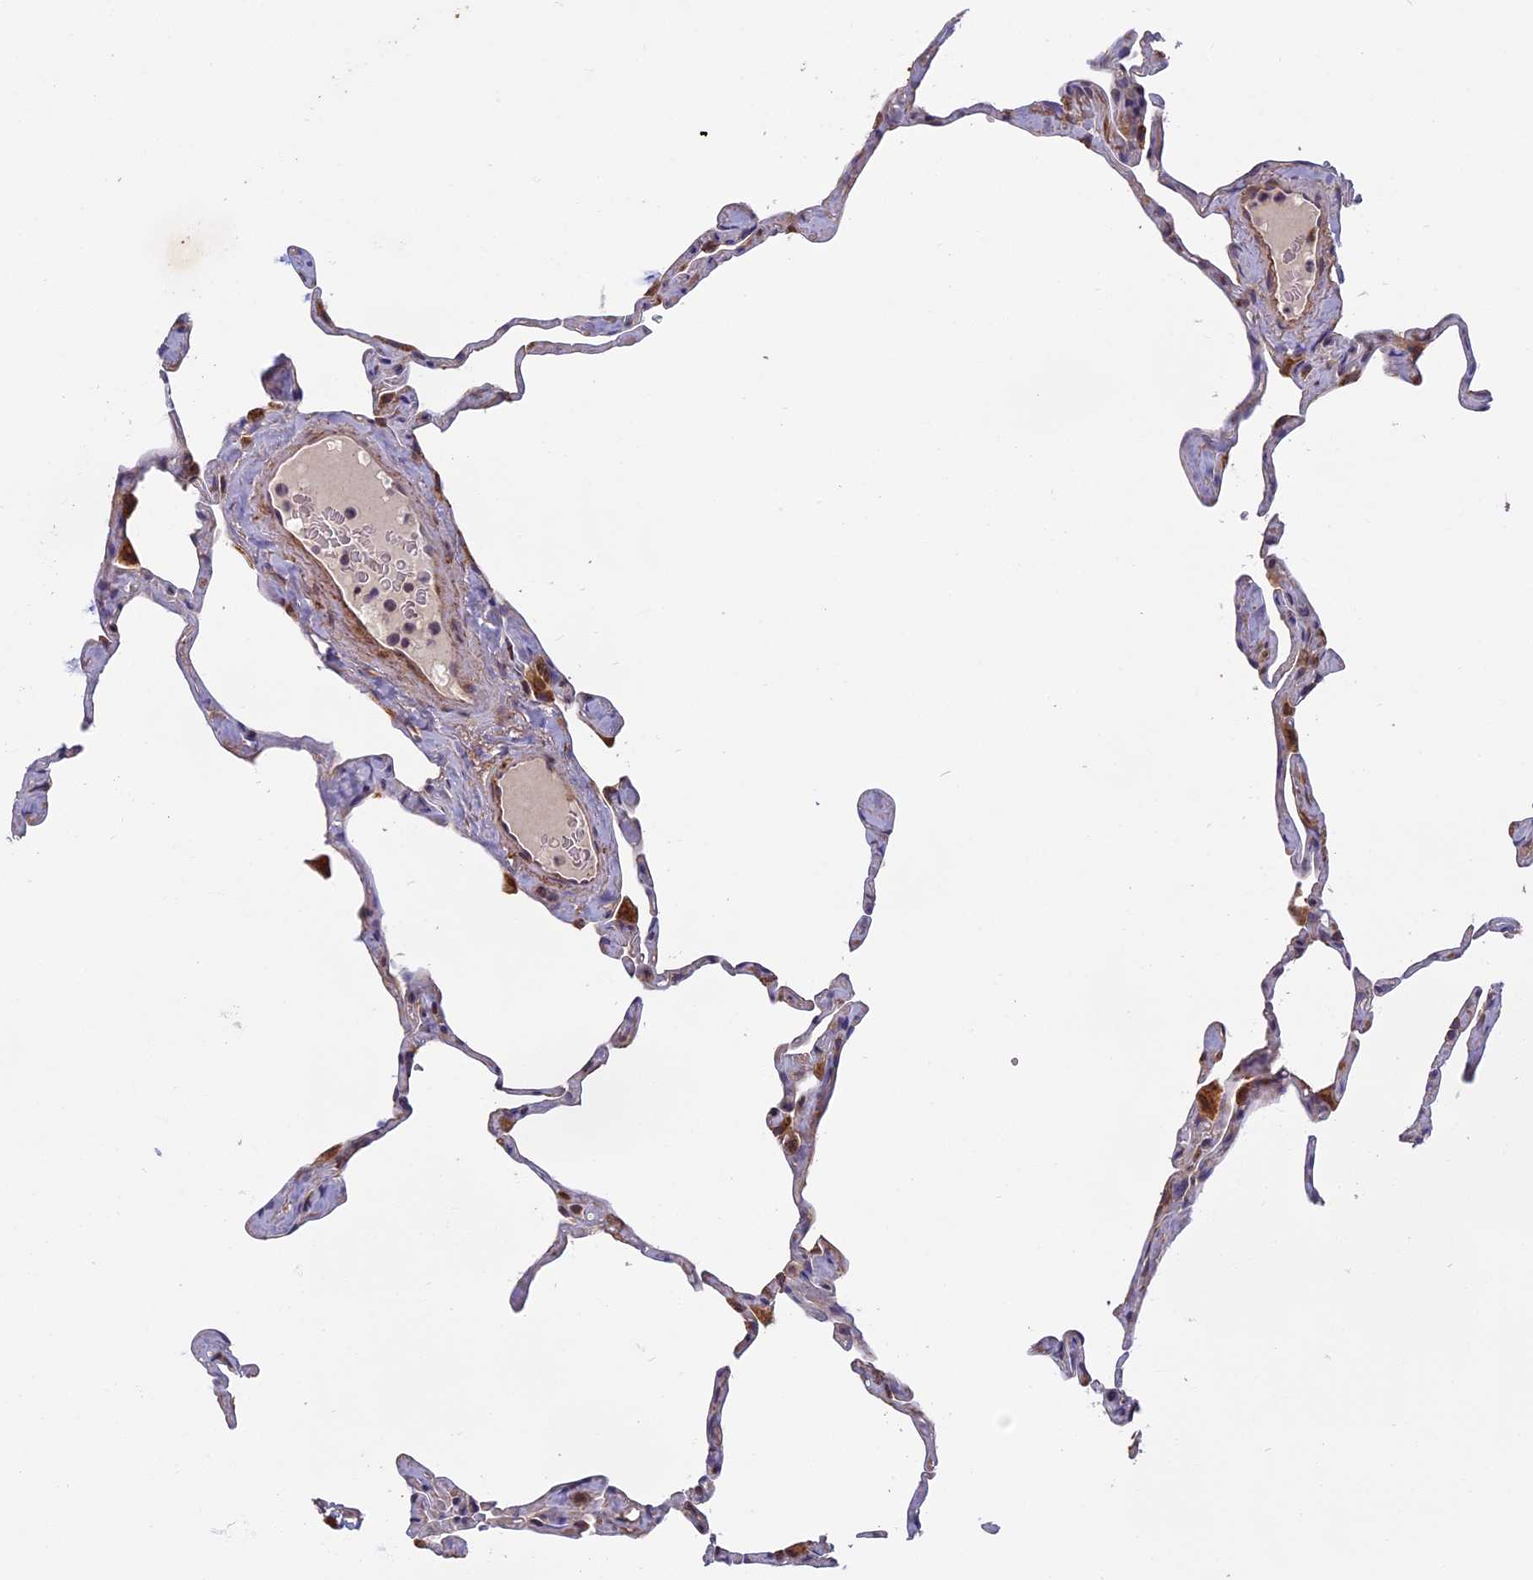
{"staining": {"intensity": "moderate", "quantity": "25%-75%", "location": "cytoplasmic/membranous"}, "tissue": "lung", "cell_type": "Alveolar cells", "image_type": "normal", "snomed": [{"axis": "morphology", "description": "Normal tissue, NOS"}, {"axis": "topography", "description": "Lung"}], "caption": "IHC photomicrograph of normal lung: lung stained using immunohistochemistry (IHC) demonstrates medium levels of moderate protein expression localized specifically in the cytoplasmic/membranous of alveolar cells, appearing as a cytoplasmic/membranous brown color.", "gene": "EDAR", "patient": {"sex": "male", "age": 65}}